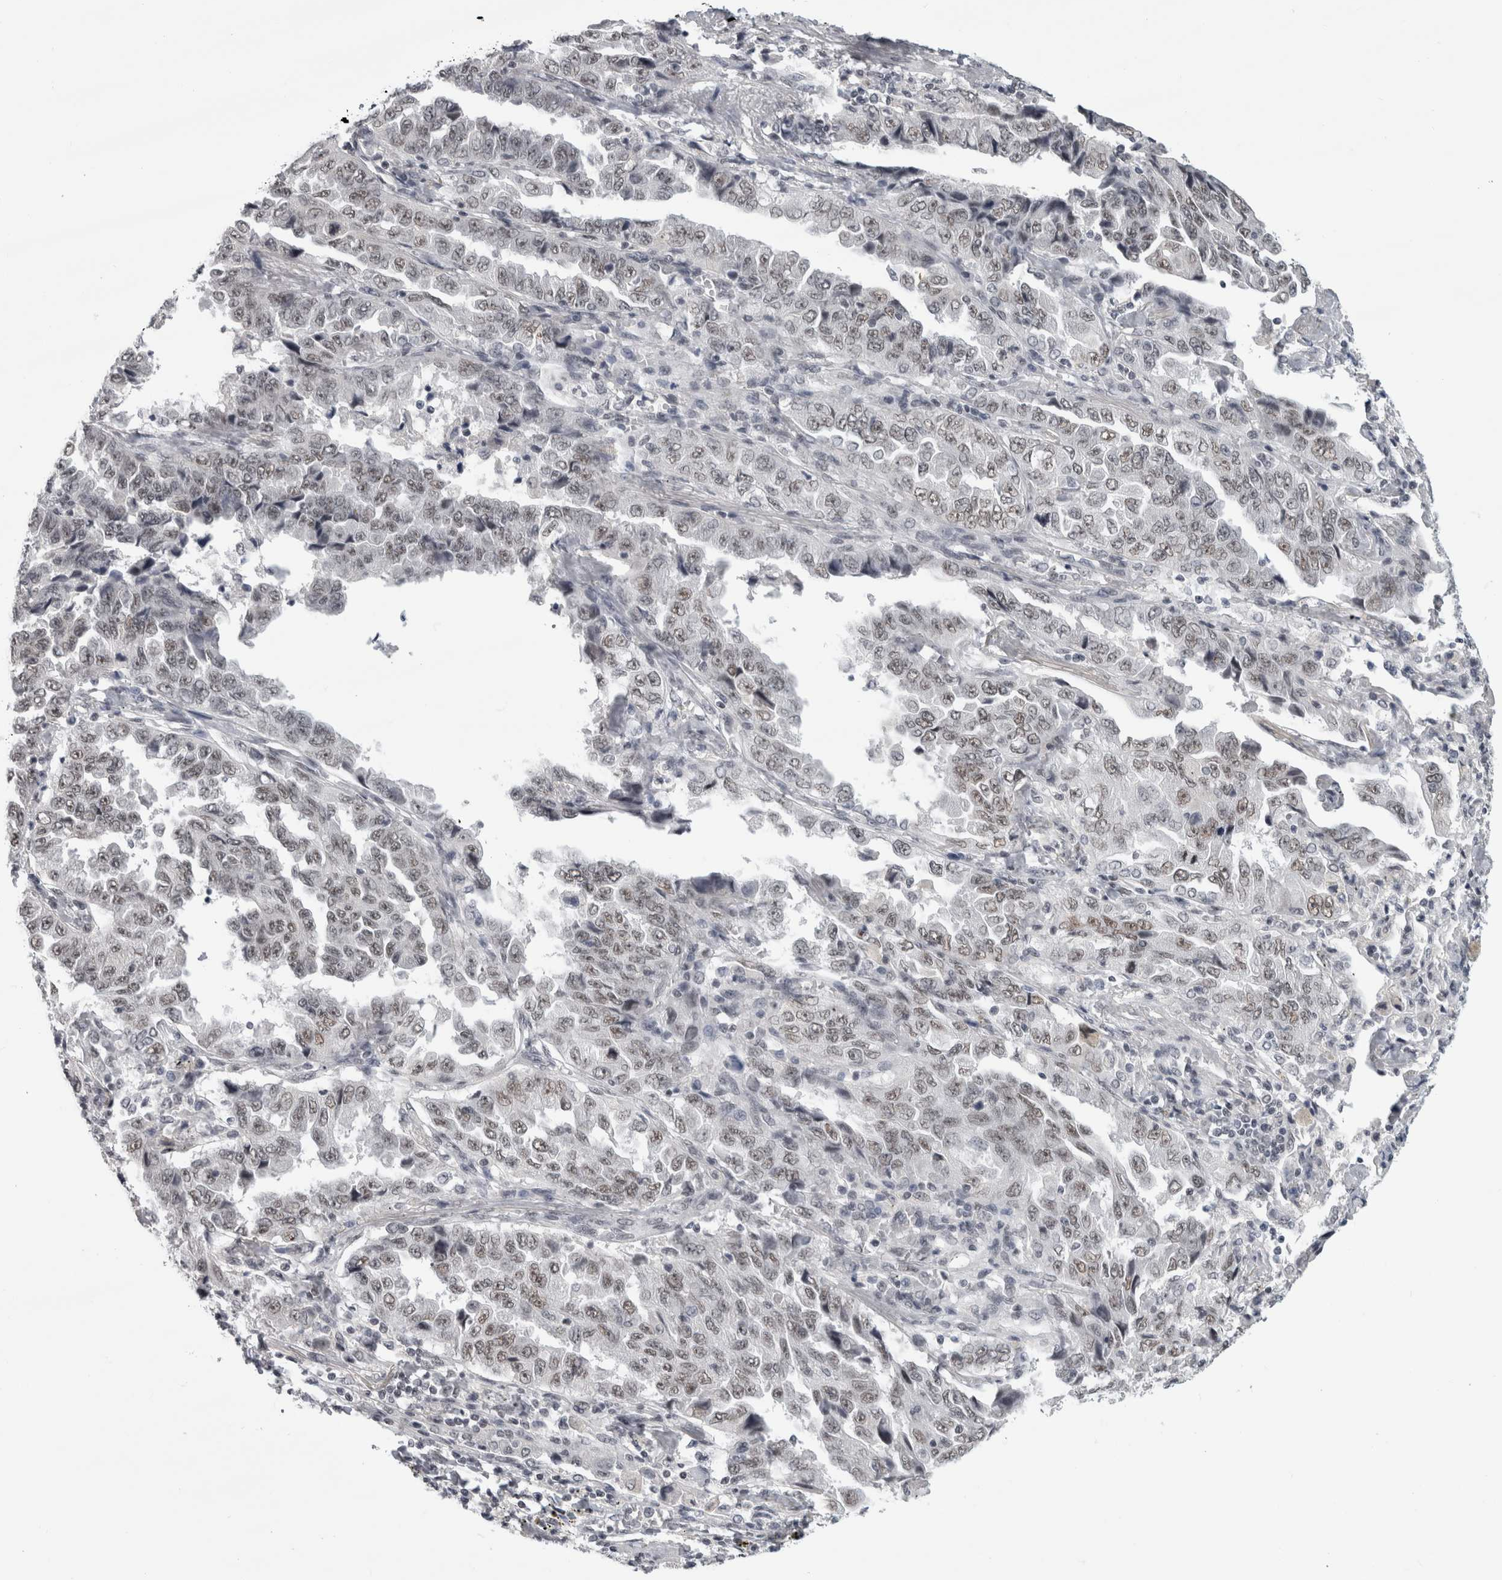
{"staining": {"intensity": "weak", "quantity": "25%-75%", "location": "nuclear"}, "tissue": "lung cancer", "cell_type": "Tumor cells", "image_type": "cancer", "snomed": [{"axis": "morphology", "description": "Adenocarcinoma, NOS"}, {"axis": "topography", "description": "Lung"}], "caption": "Immunohistochemistry image of neoplastic tissue: adenocarcinoma (lung) stained using immunohistochemistry (IHC) exhibits low levels of weak protein expression localized specifically in the nuclear of tumor cells, appearing as a nuclear brown color.", "gene": "ARID4B", "patient": {"sex": "female", "age": 51}}